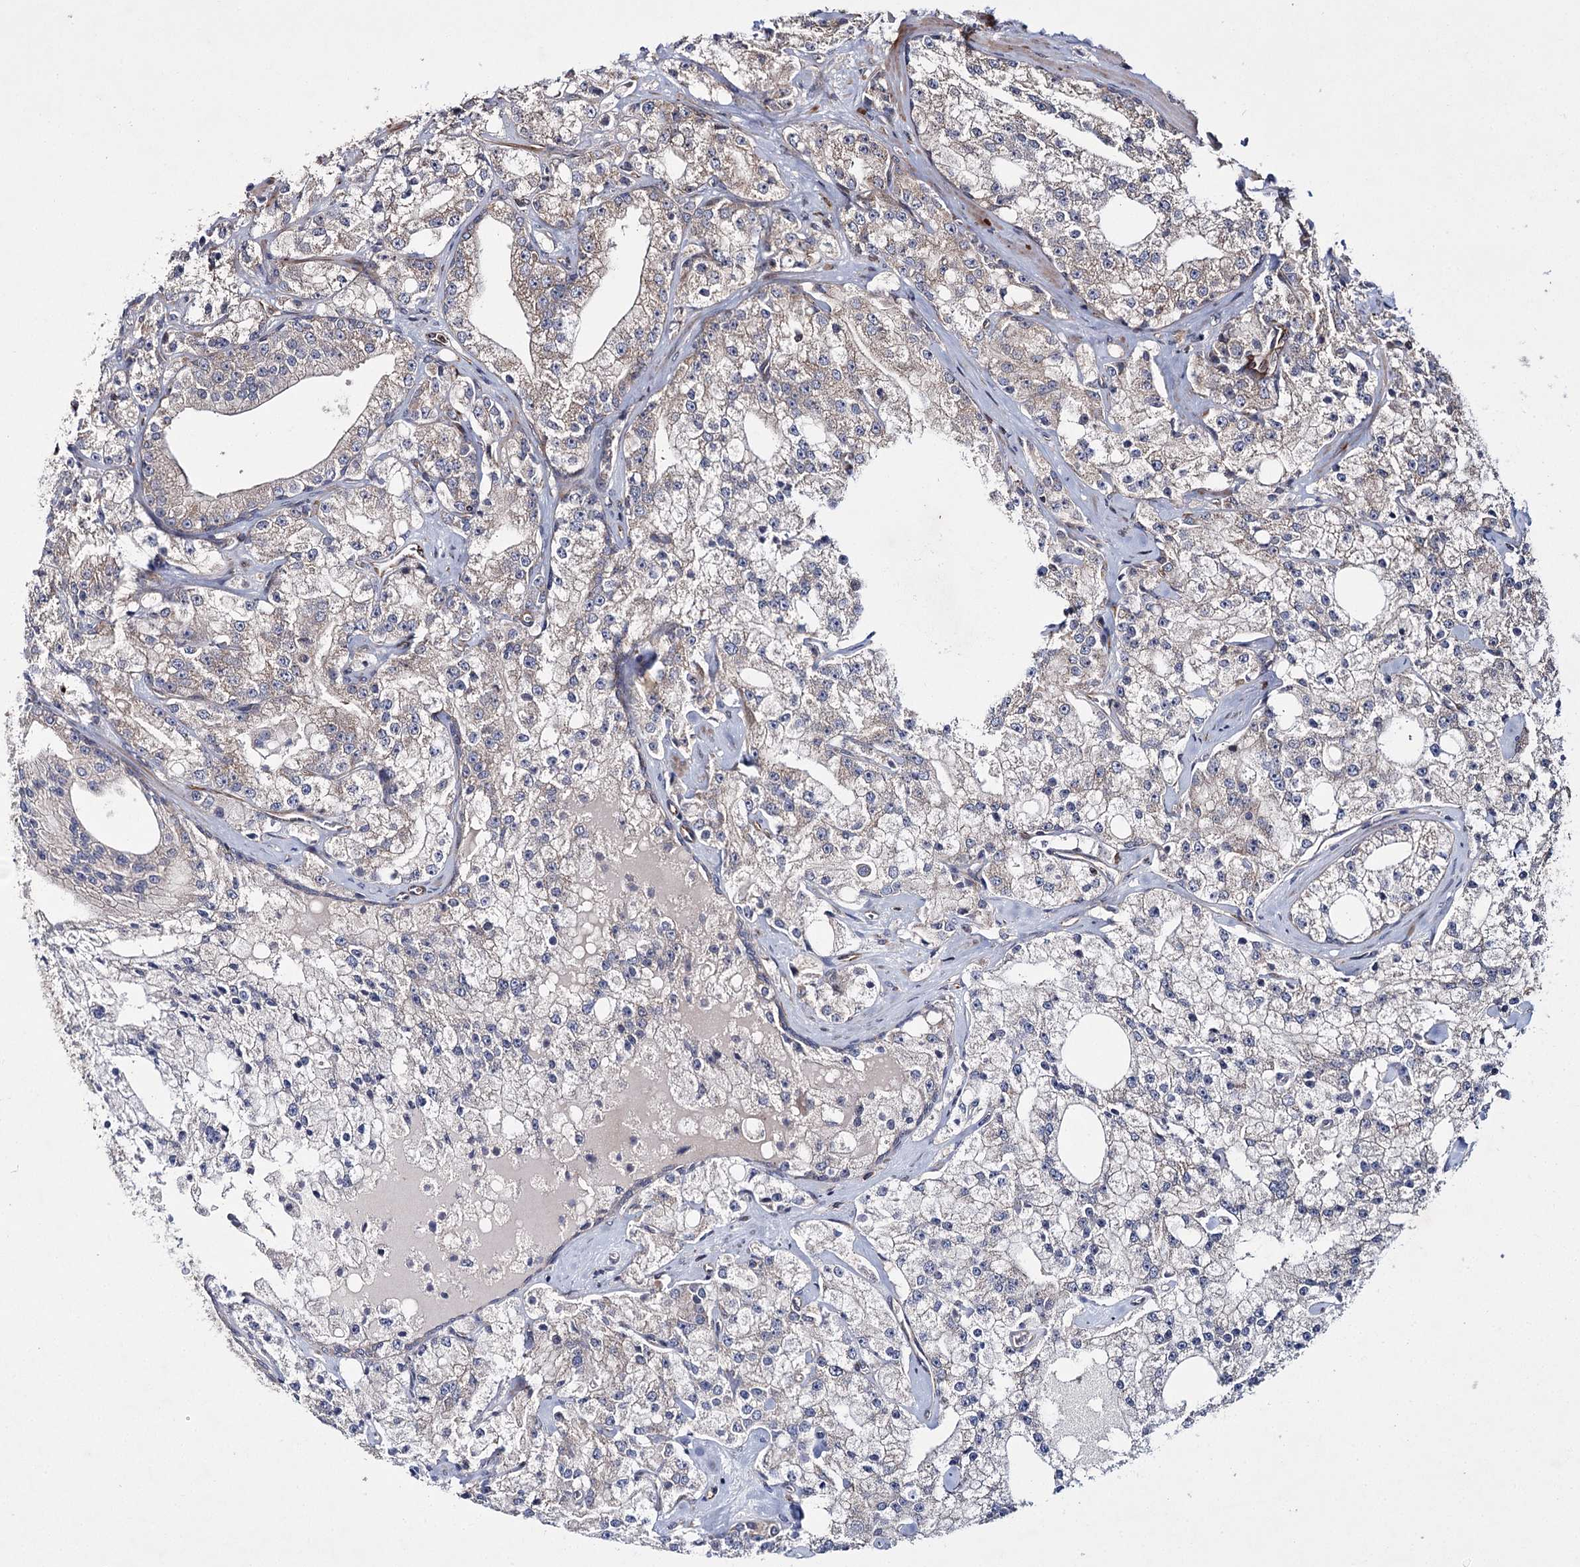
{"staining": {"intensity": "weak", "quantity": "<25%", "location": "cytoplasmic/membranous"}, "tissue": "prostate cancer", "cell_type": "Tumor cells", "image_type": "cancer", "snomed": [{"axis": "morphology", "description": "Adenocarcinoma, High grade"}, {"axis": "topography", "description": "Prostate"}], "caption": "This is an IHC histopathology image of human high-grade adenocarcinoma (prostate). There is no staining in tumor cells.", "gene": "HECTD2", "patient": {"sex": "male", "age": 64}}